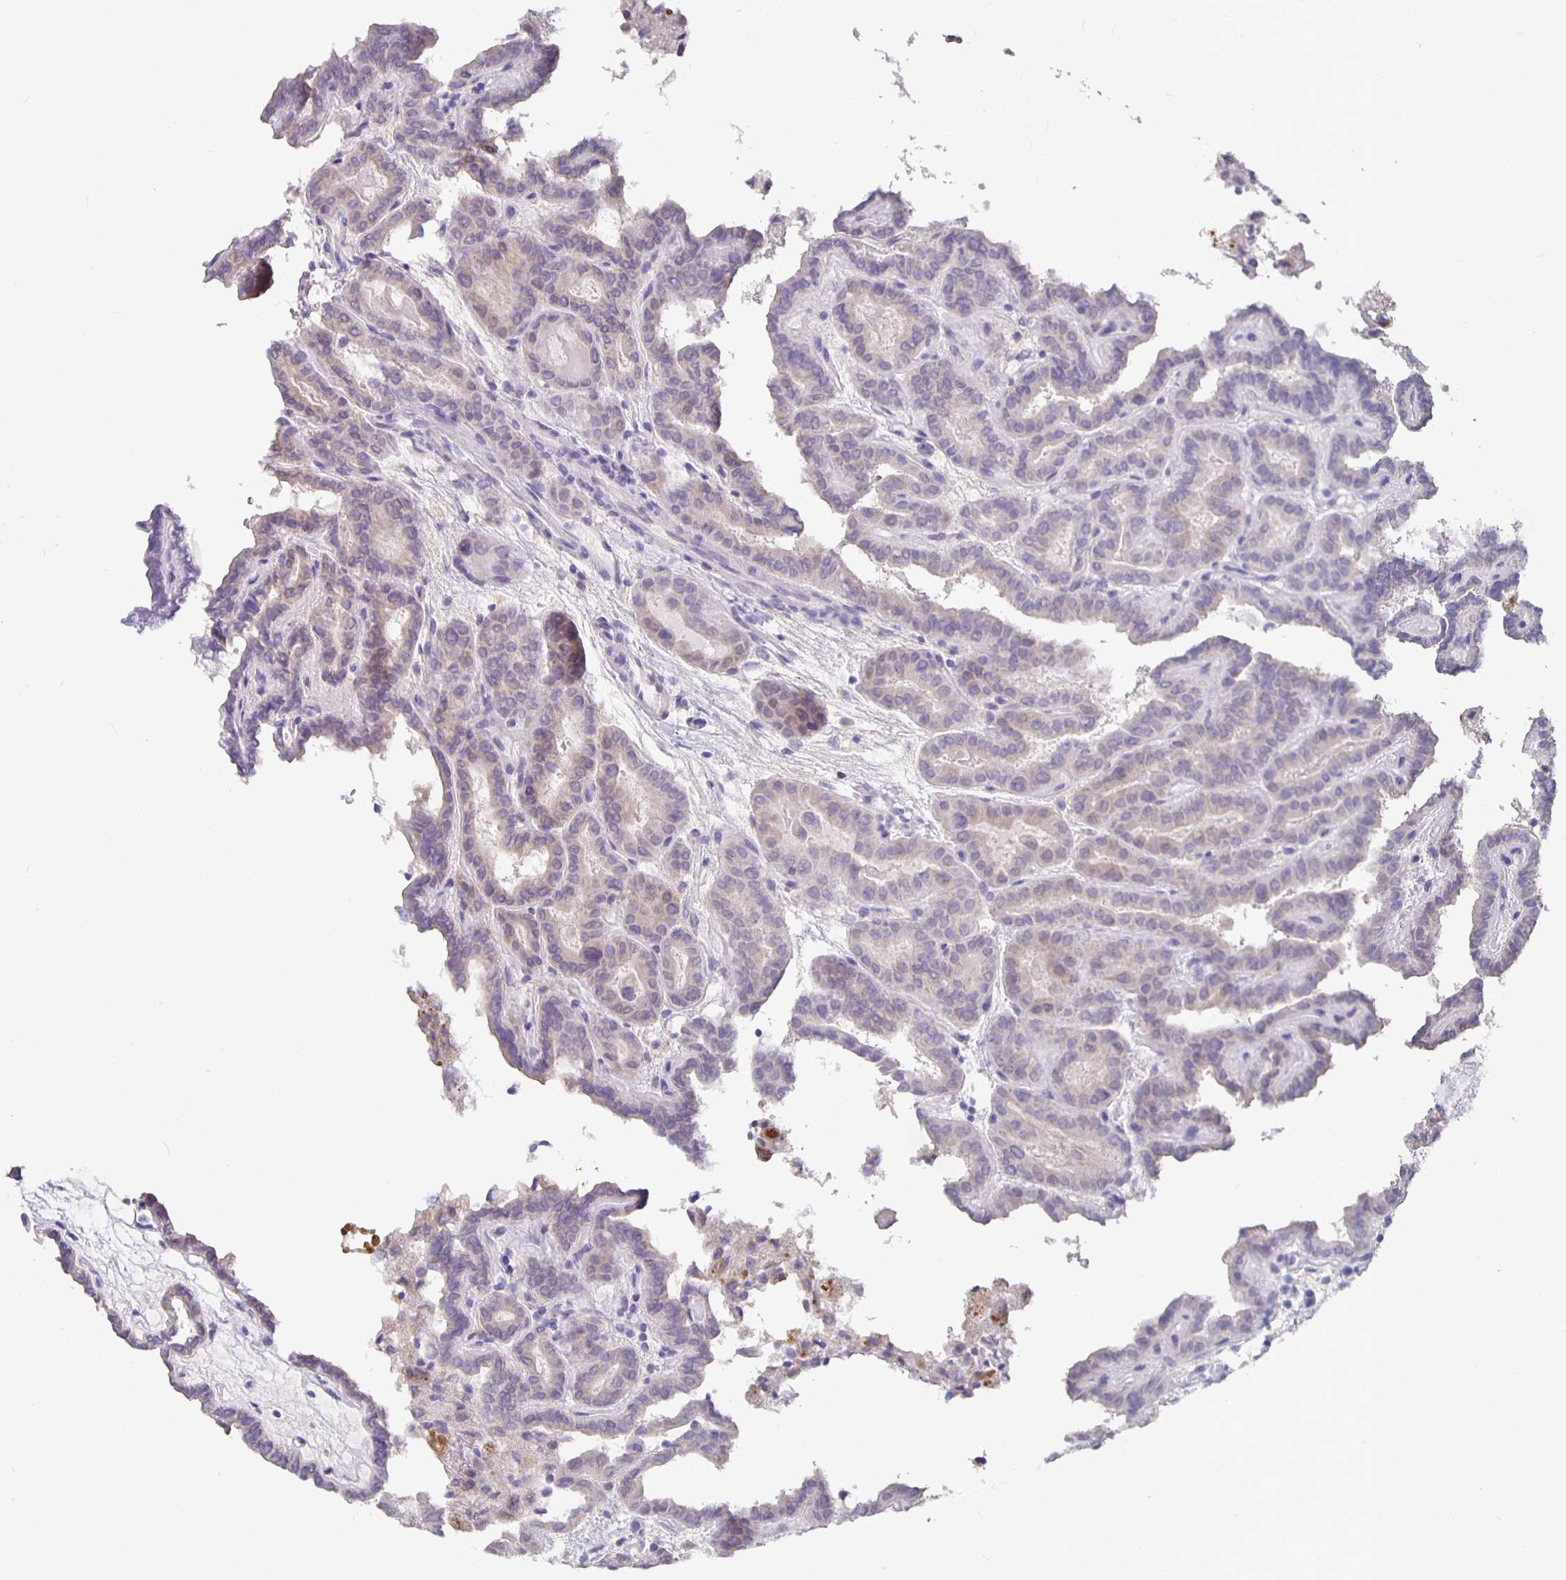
{"staining": {"intensity": "weak", "quantity": "<25%", "location": "cytoplasmic/membranous"}, "tissue": "thyroid cancer", "cell_type": "Tumor cells", "image_type": "cancer", "snomed": [{"axis": "morphology", "description": "Papillary adenocarcinoma, NOS"}, {"axis": "topography", "description": "Thyroid gland"}], "caption": "Tumor cells show no significant positivity in thyroid papillary adenocarcinoma. (DAB (3,3'-diaminobenzidine) IHC with hematoxylin counter stain).", "gene": "GPX4", "patient": {"sex": "female", "age": 46}}